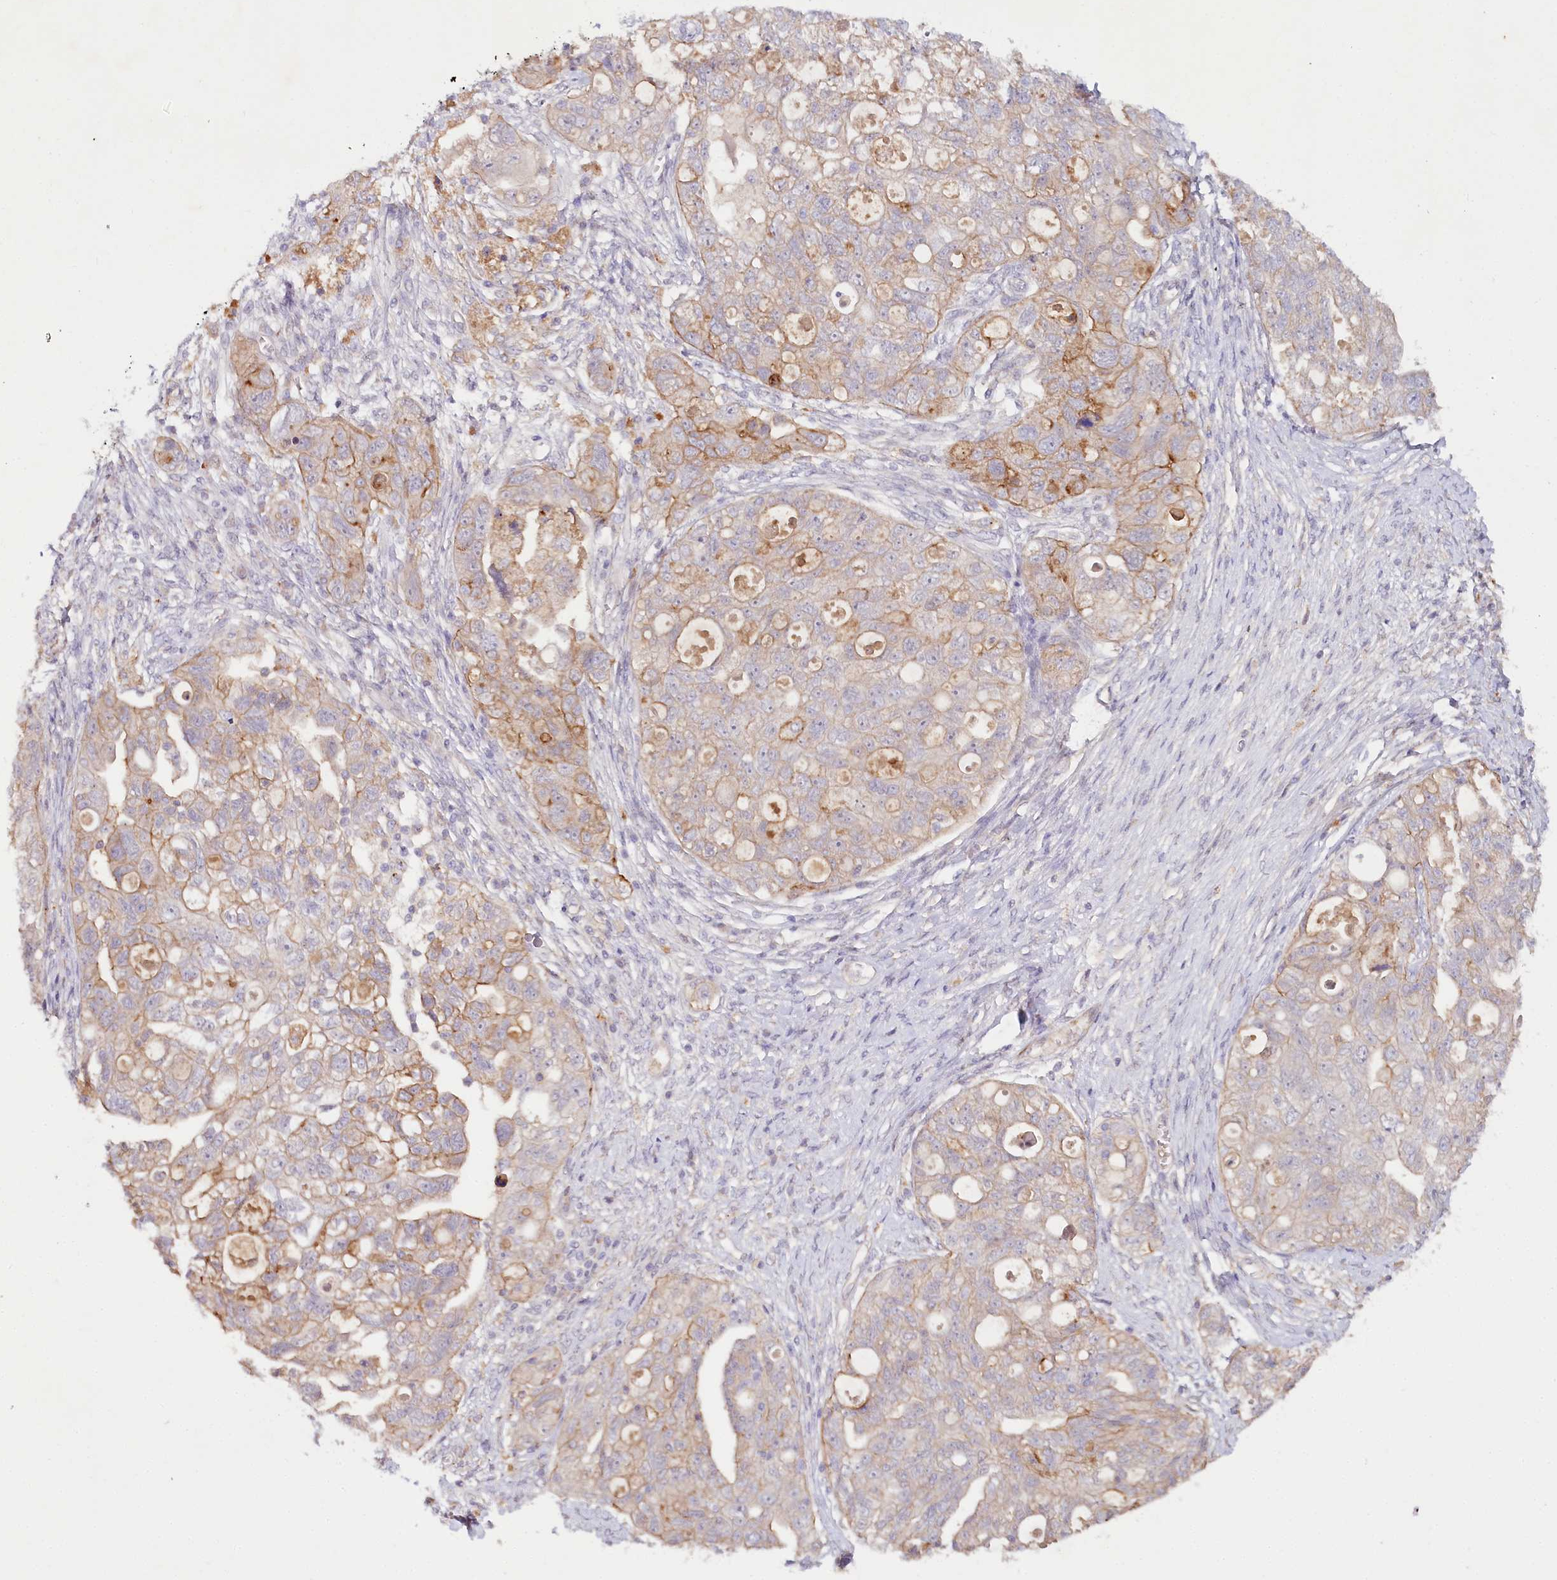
{"staining": {"intensity": "moderate", "quantity": "25%-75%", "location": "cytoplasmic/membranous"}, "tissue": "ovarian cancer", "cell_type": "Tumor cells", "image_type": "cancer", "snomed": [{"axis": "morphology", "description": "Carcinoma, NOS"}, {"axis": "morphology", "description": "Cystadenocarcinoma, serous, NOS"}, {"axis": "topography", "description": "Ovary"}], "caption": "High-magnification brightfield microscopy of ovarian carcinoma stained with DAB (3,3'-diaminobenzidine) (brown) and counterstained with hematoxylin (blue). tumor cells exhibit moderate cytoplasmic/membranous expression is appreciated in approximately25%-75% of cells.", "gene": "ALDH3B1", "patient": {"sex": "female", "age": 69}}